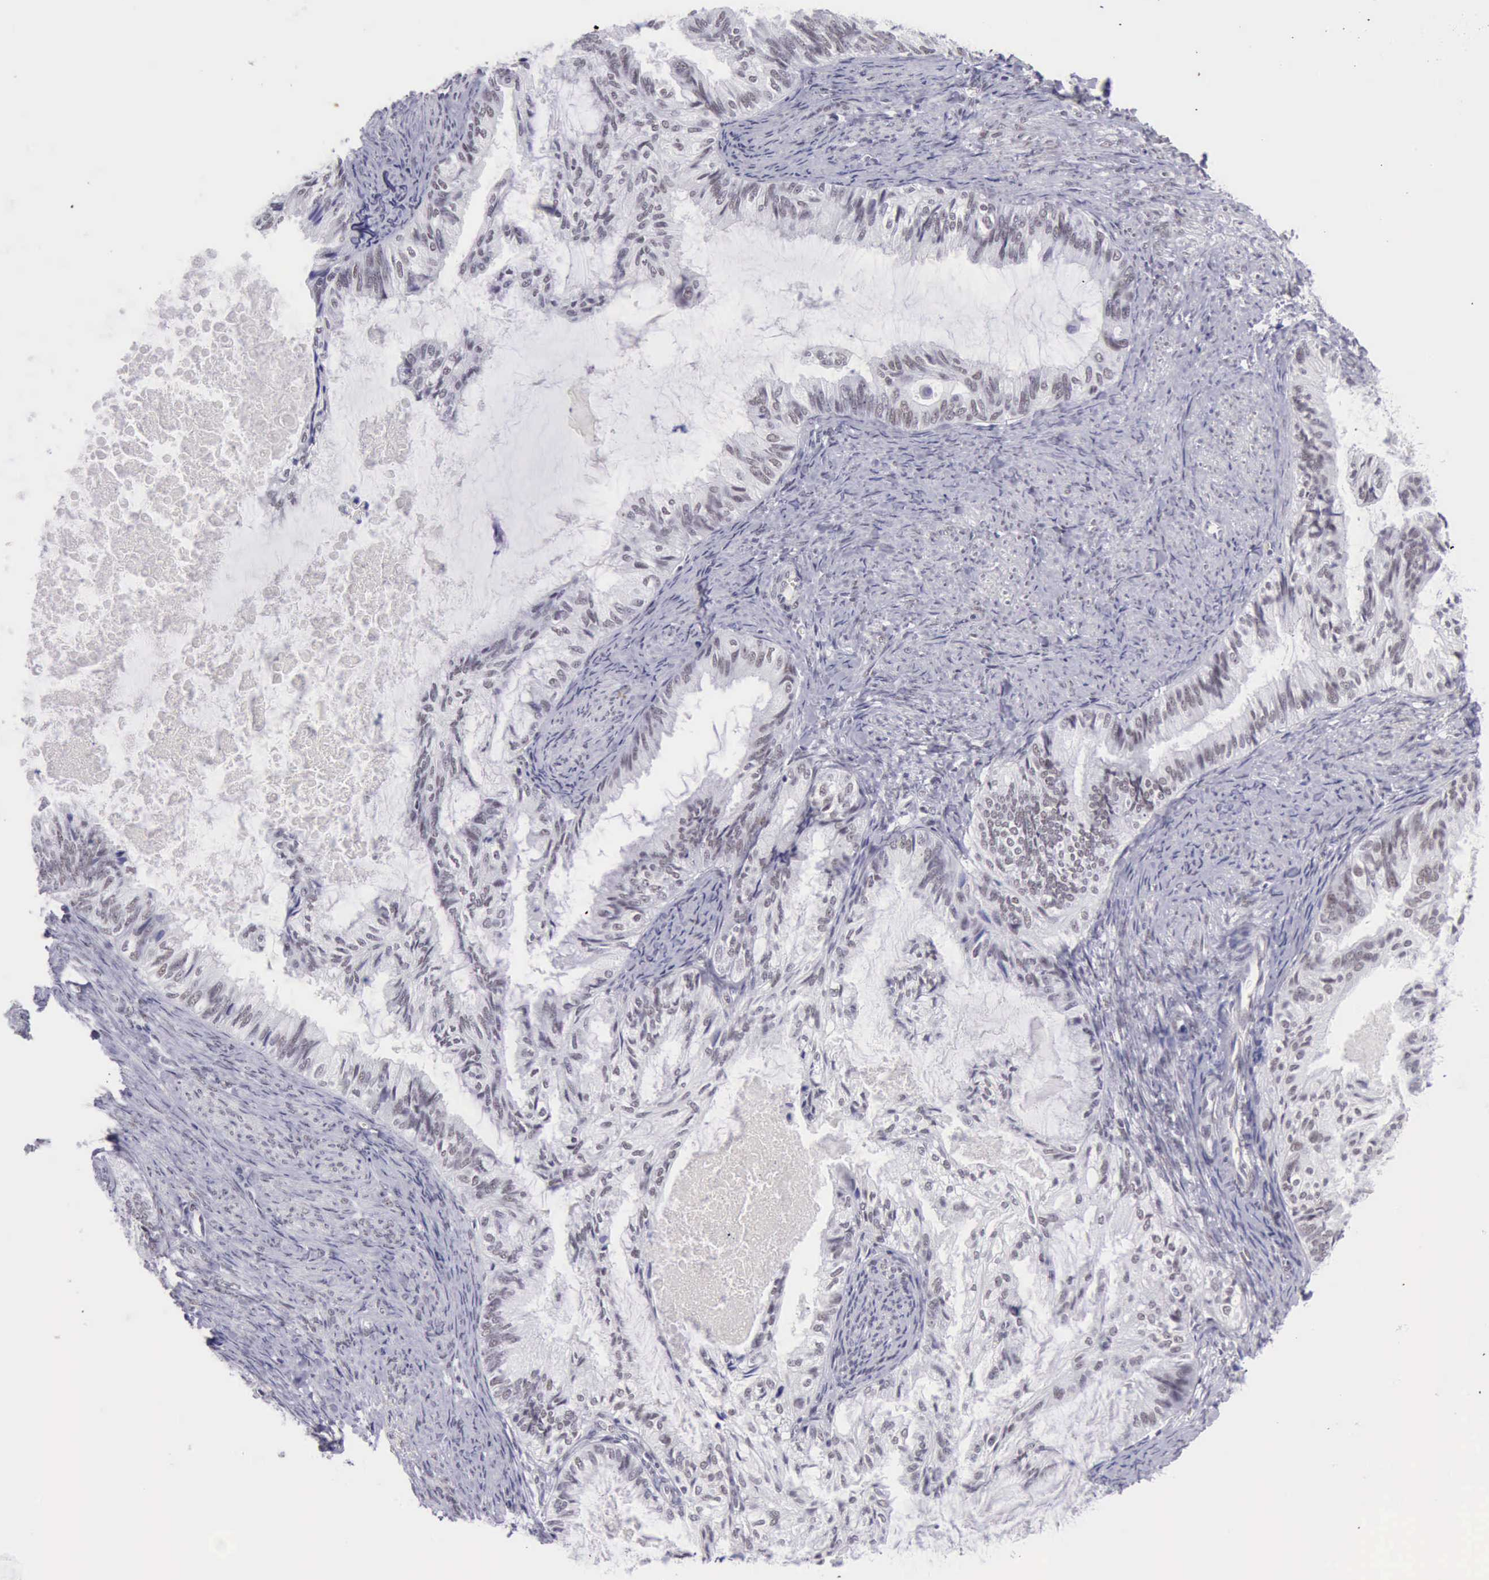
{"staining": {"intensity": "weak", "quantity": "<25%", "location": "nuclear"}, "tissue": "endometrial cancer", "cell_type": "Tumor cells", "image_type": "cancer", "snomed": [{"axis": "morphology", "description": "Adenocarcinoma, NOS"}, {"axis": "topography", "description": "Endometrium"}], "caption": "High power microscopy micrograph of an immunohistochemistry image of endometrial cancer (adenocarcinoma), revealing no significant expression in tumor cells.", "gene": "EP300", "patient": {"sex": "female", "age": 86}}